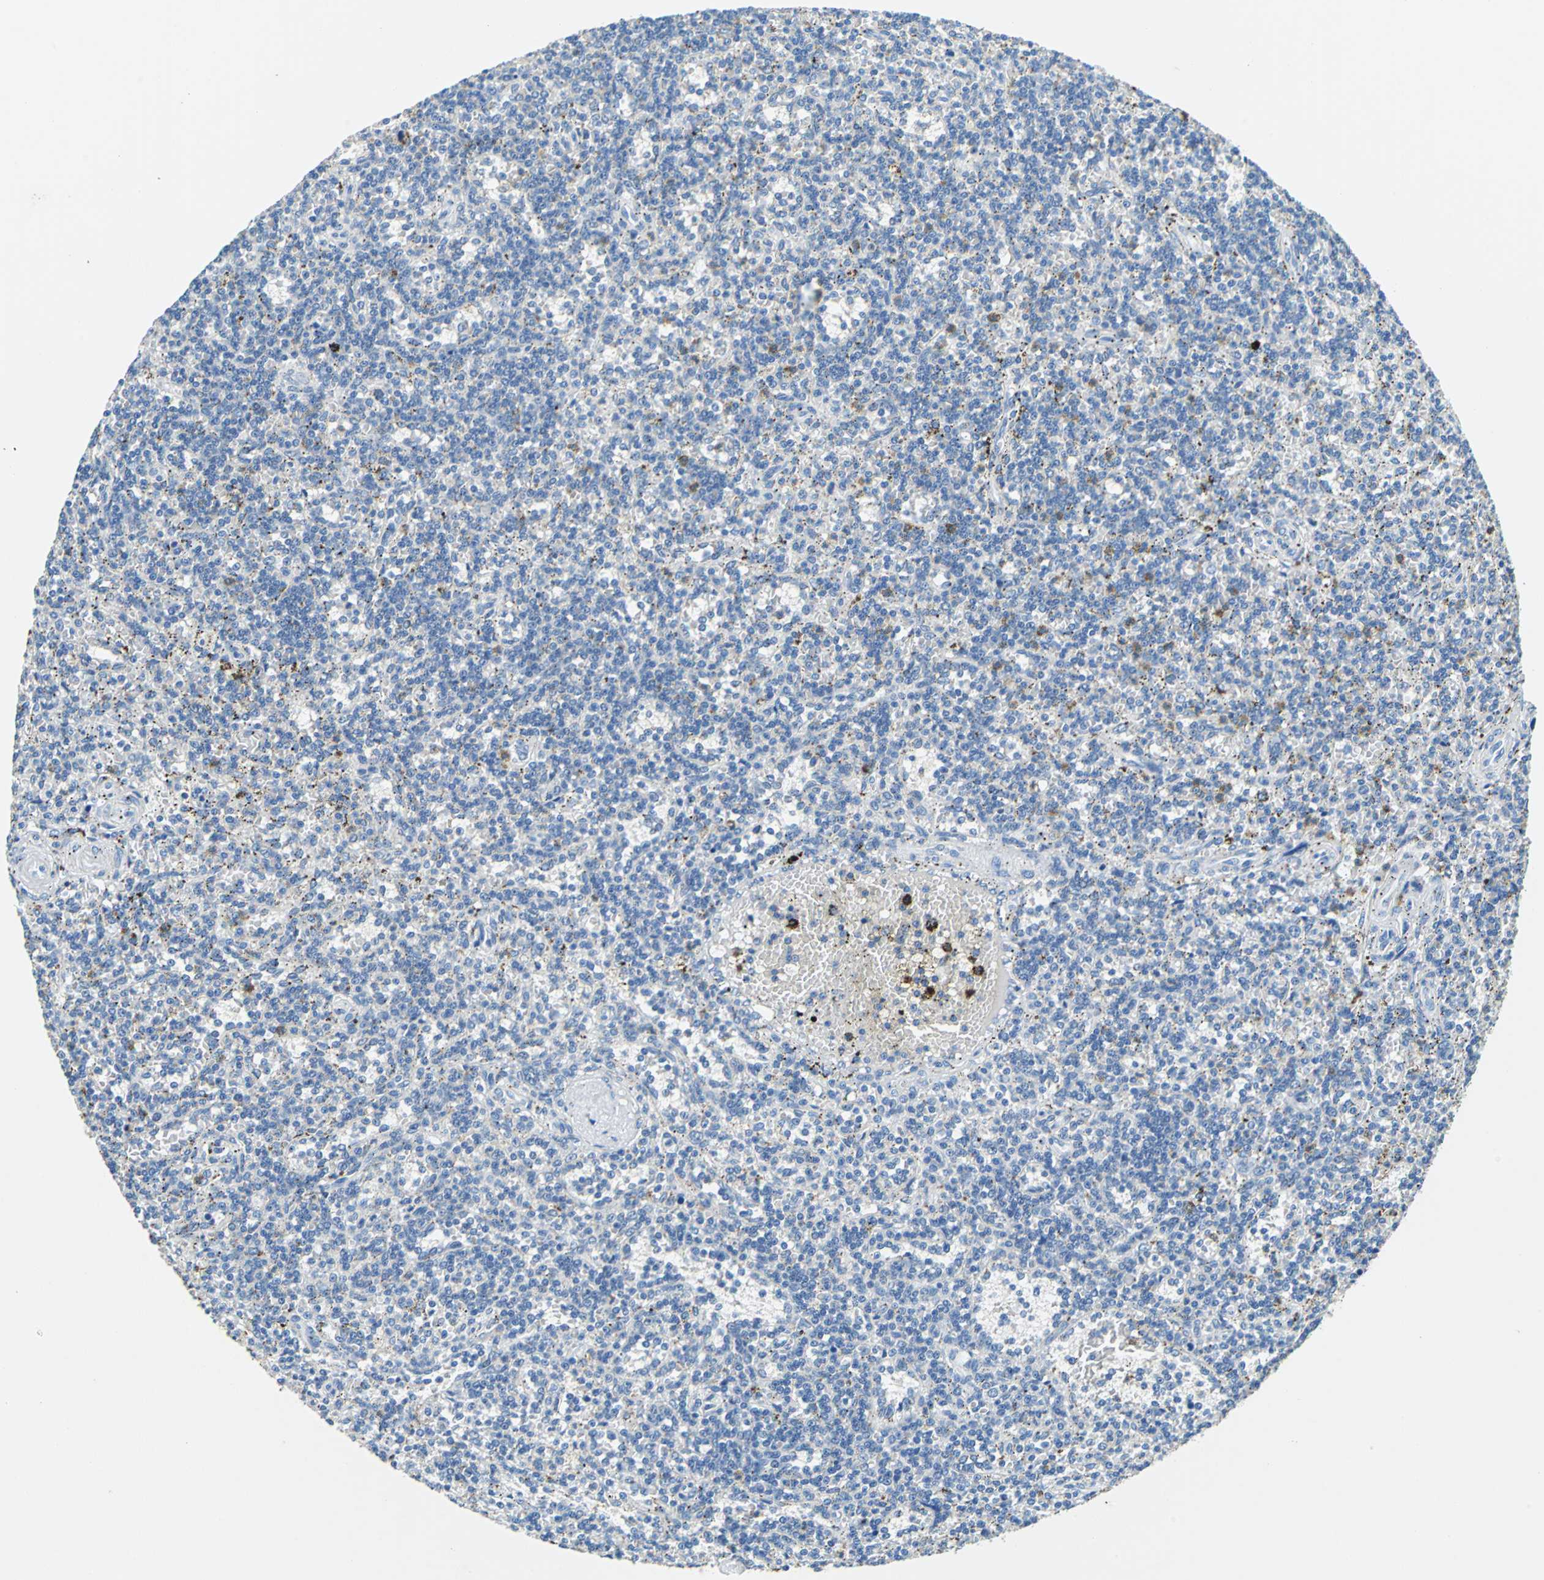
{"staining": {"intensity": "negative", "quantity": "none", "location": "none"}, "tissue": "lymphoma", "cell_type": "Tumor cells", "image_type": "cancer", "snomed": [{"axis": "morphology", "description": "Malignant lymphoma, non-Hodgkin's type, Low grade"}, {"axis": "topography", "description": "Spleen"}], "caption": "Tumor cells are negative for brown protein staining in low-grade malignant lymphoma, non-Hodgkin's type.", "gene": "TEX264", "patient": {"sex": "male", "age": 73}}